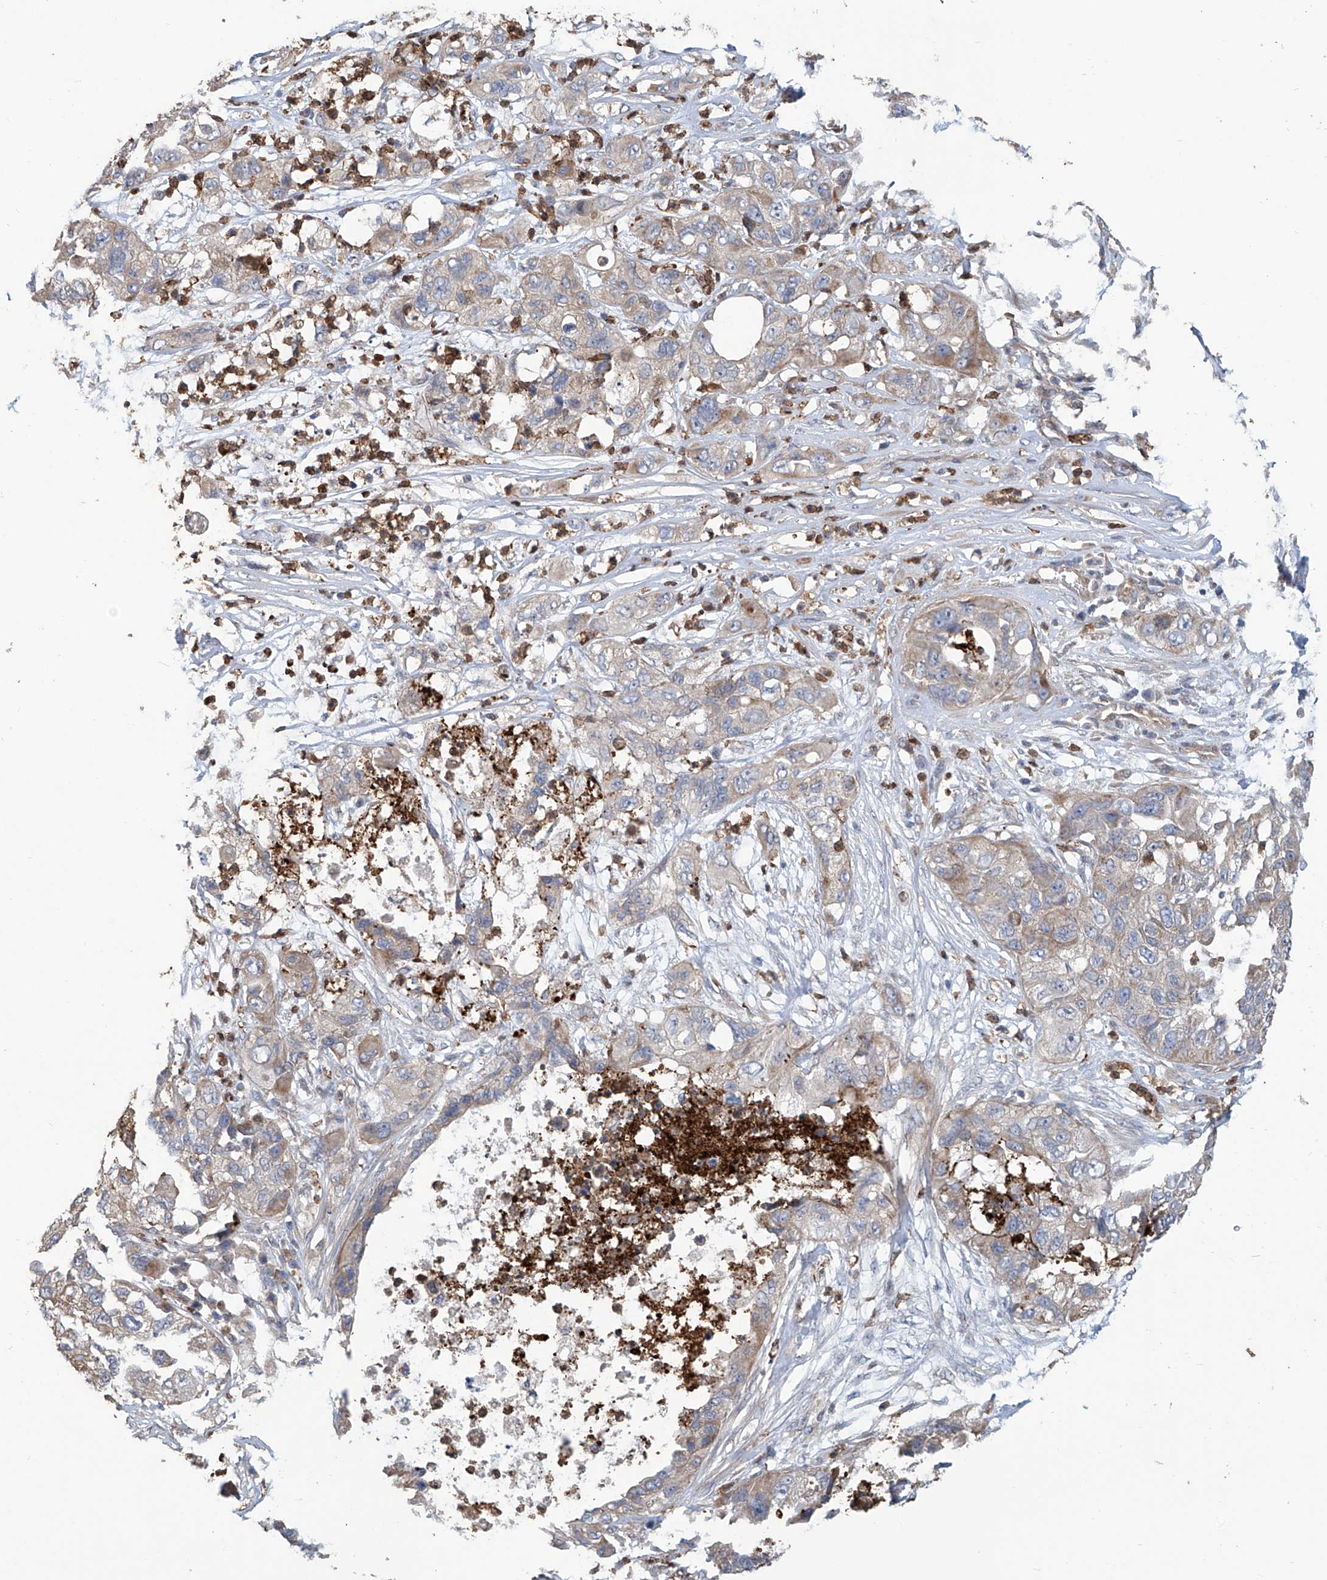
{"staining": {"intensity": "moderate", "quantity": "25%-75%", "location": "cytoplasmic/membranous"}, "tissue": "pancreatic cancer", "cell_type": "Tumor cells", "image_type": "cancer", "snomed": [{"axis": "morphology", "description": "Adenocarcinoma, NOS"}, {"axis": "topography", "description": "Pancreas"}], "caption": "Immunohistochemistry (IHC) image of human pancreatic cancer (adenocarcinoma) stained for a protein (brown), which exhibits medium levels of moderate cytoplasmic/membranous staining in approximately 25%-75% of tumor cells.", "gene": "EIF2D", "patient": {"sex": "female", "age": 78}}